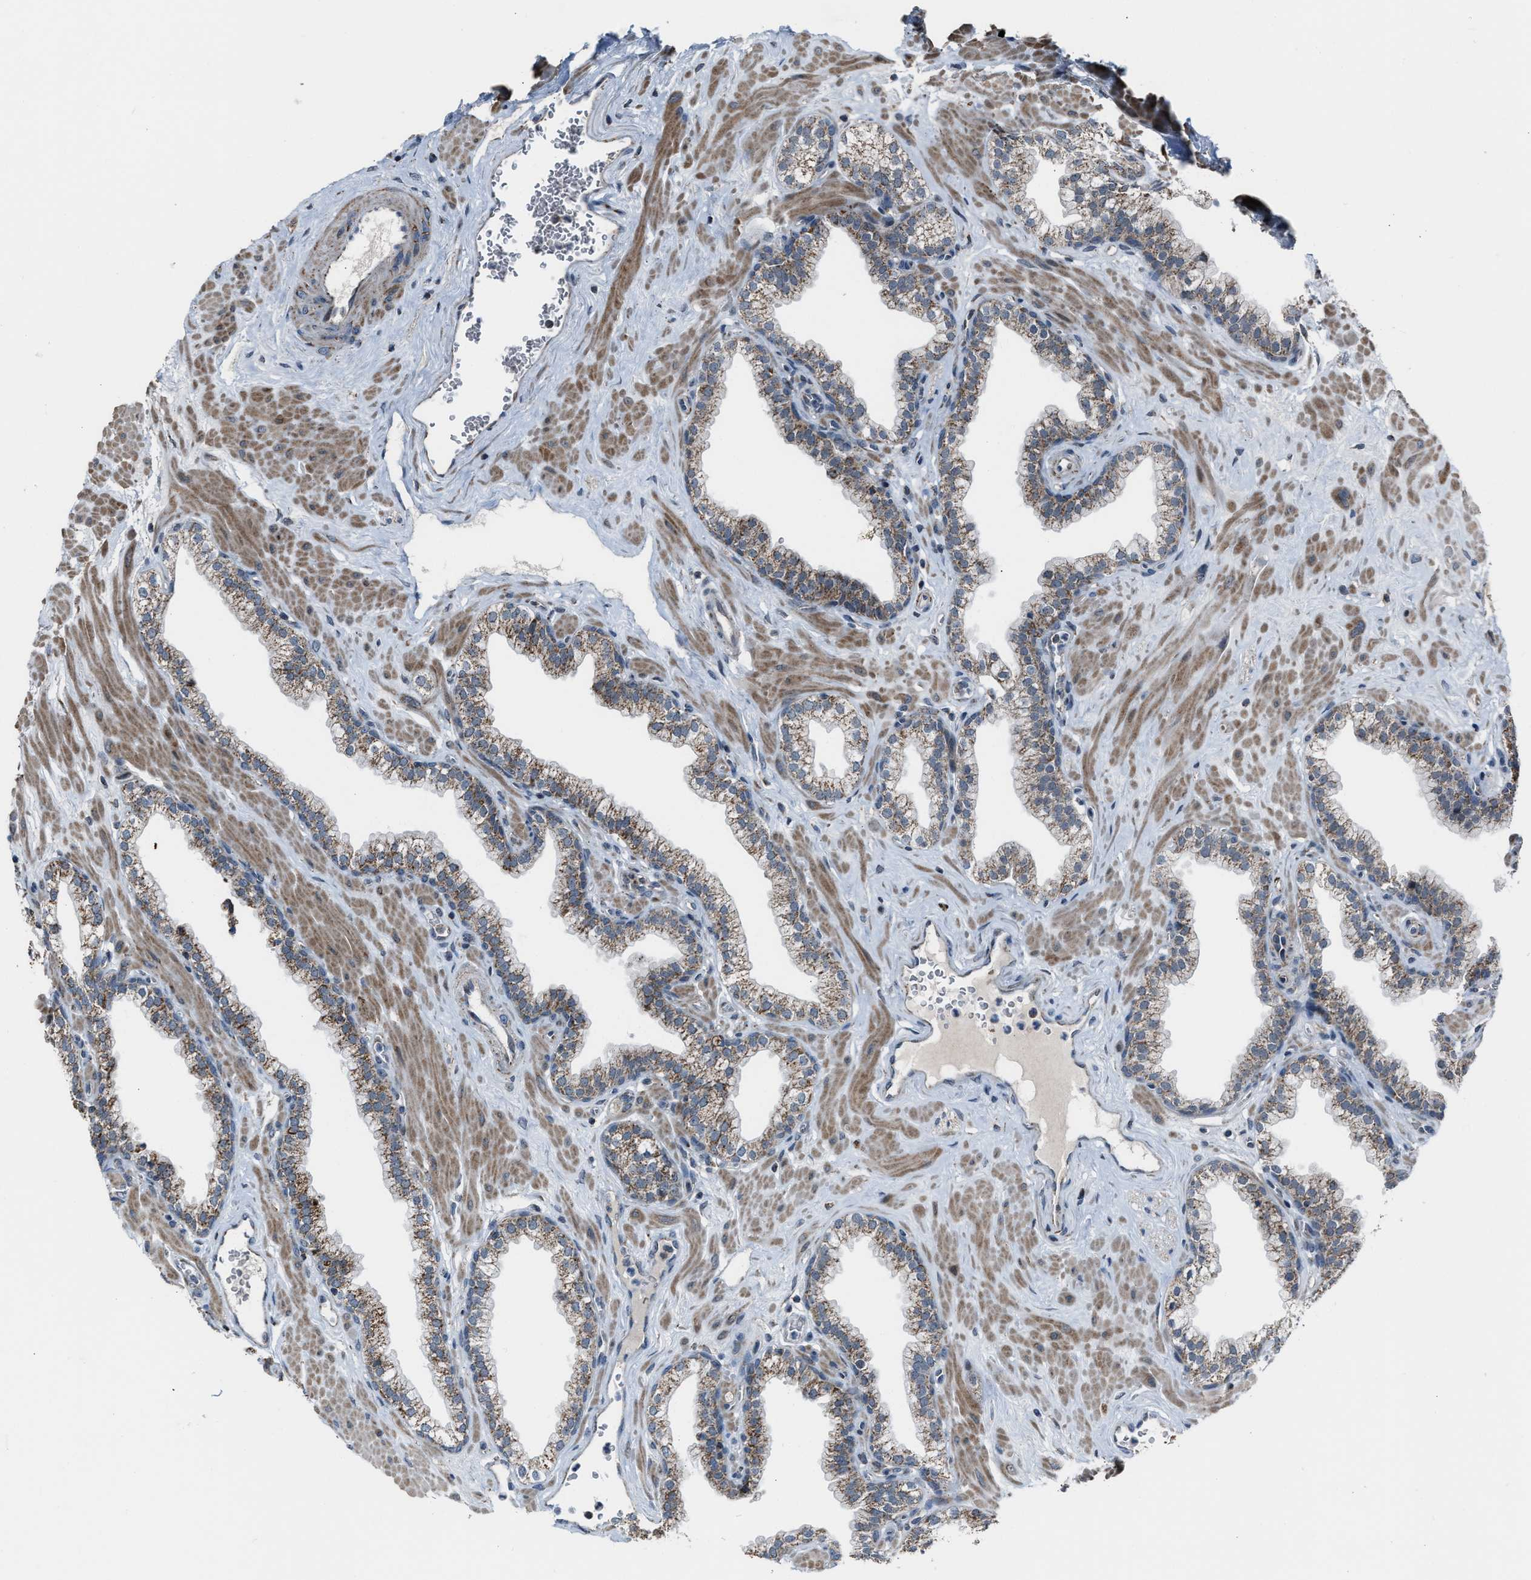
{"staining": {"intensity": "moderate", "quantity": ">75%", "location": "cytoplasmic/membranous"}, "tissue": "prostate", "cell_type": "Glandular cells", "image_type": "normal", "snomed": [{"axis": "morphology", "description": "Normal tissue, NOS"}, {"axis": "morphology", "description": "Urothelial carcinoma, Low grade"}, {"axis": "topography", "description": "Urinary bladder"}, {"axis": "topography", "description": "Prostate"}], "caption": "An immunohistochemistry histopathology image of benign tissue is shown. Protein staining in brown shows moderate cytoplasmic/membranous positivity in prostate within glandular cells. (Brightfield microscopy of DAB IHC at high magnification).", "gene": "CHN2", "patient": {"sex": "male", "age": 60}}